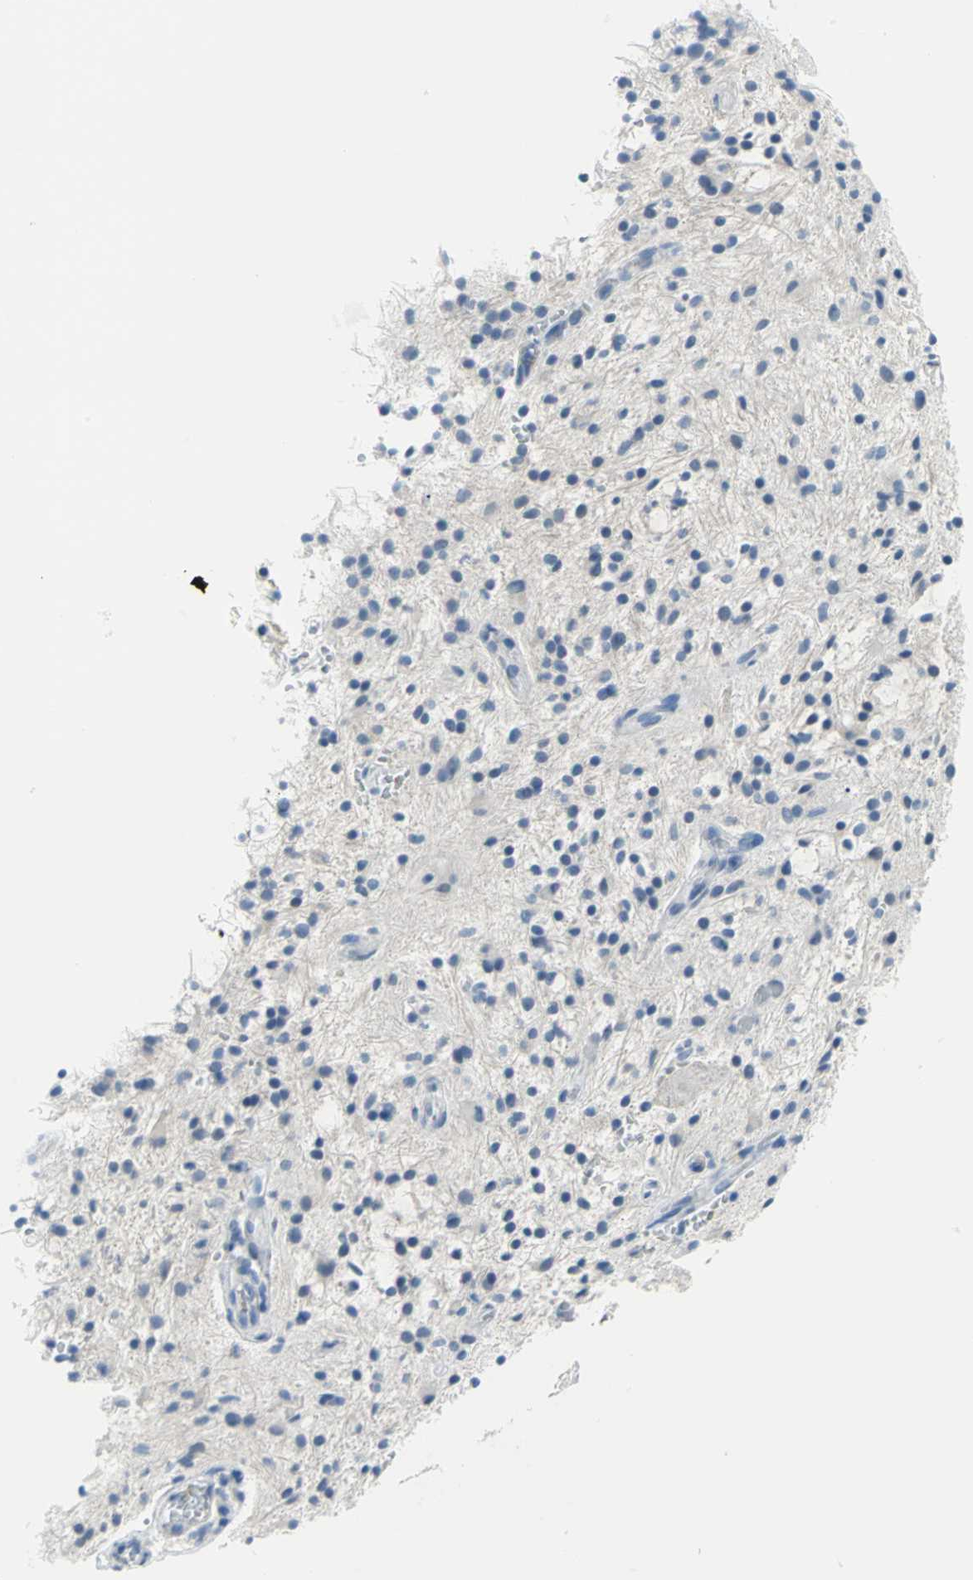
{"staining": {"intensity": "negative", "quantity": "none", "location": "none"}, "tissue": "glioma", "cell_type": "Tumor cells", "image_type": "cancer", "snomed": [{"axis": "morphology", "description": "Glioma, malignant, NOS"}, {"axis": "topography", "description": "Cerebellum"}], "caption": "Micrograph shows no protein staining in tumor cells of glioma tissue.", "gene": "PKLR", "patient": {"sex": "female", "age": 10}}